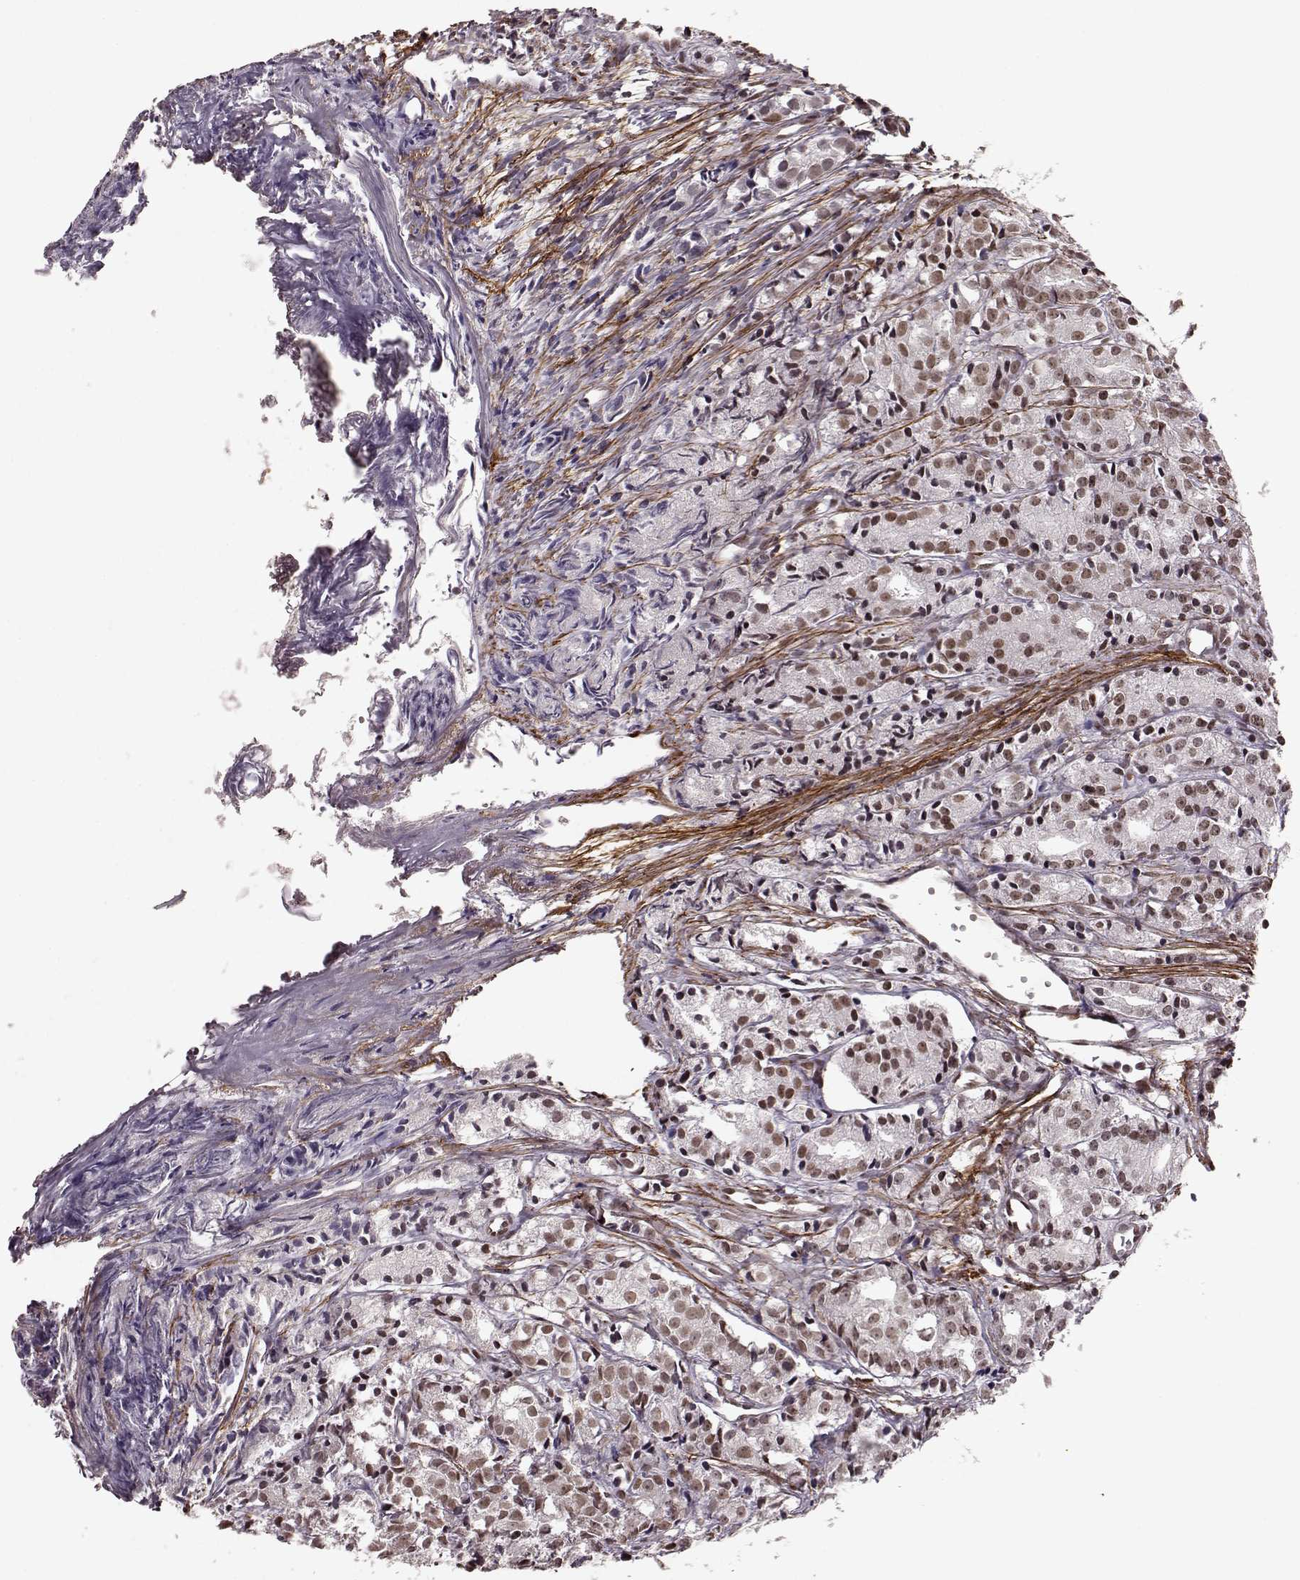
{"staining": {"intensity": "weak", "quantity": ">75%", "location": "nuclear"}, "tissue": "prostate cancer", "cell_type": "Tumor cells", "image_type": "cancer", "snomed": [{"axis": "morphology", "description": "Adenocarcinoma, Medium grade"}, {"axis": "topography", "description": "Prostate"}], "caption": "A micrograph of prostate cancer (medium-grade adenocarcinoma) stained for a protein exhibits weak nuclear brown staining in tumor cells.", "gene": "RRAGD", "patient": {"sex": "male", "age": 74}}